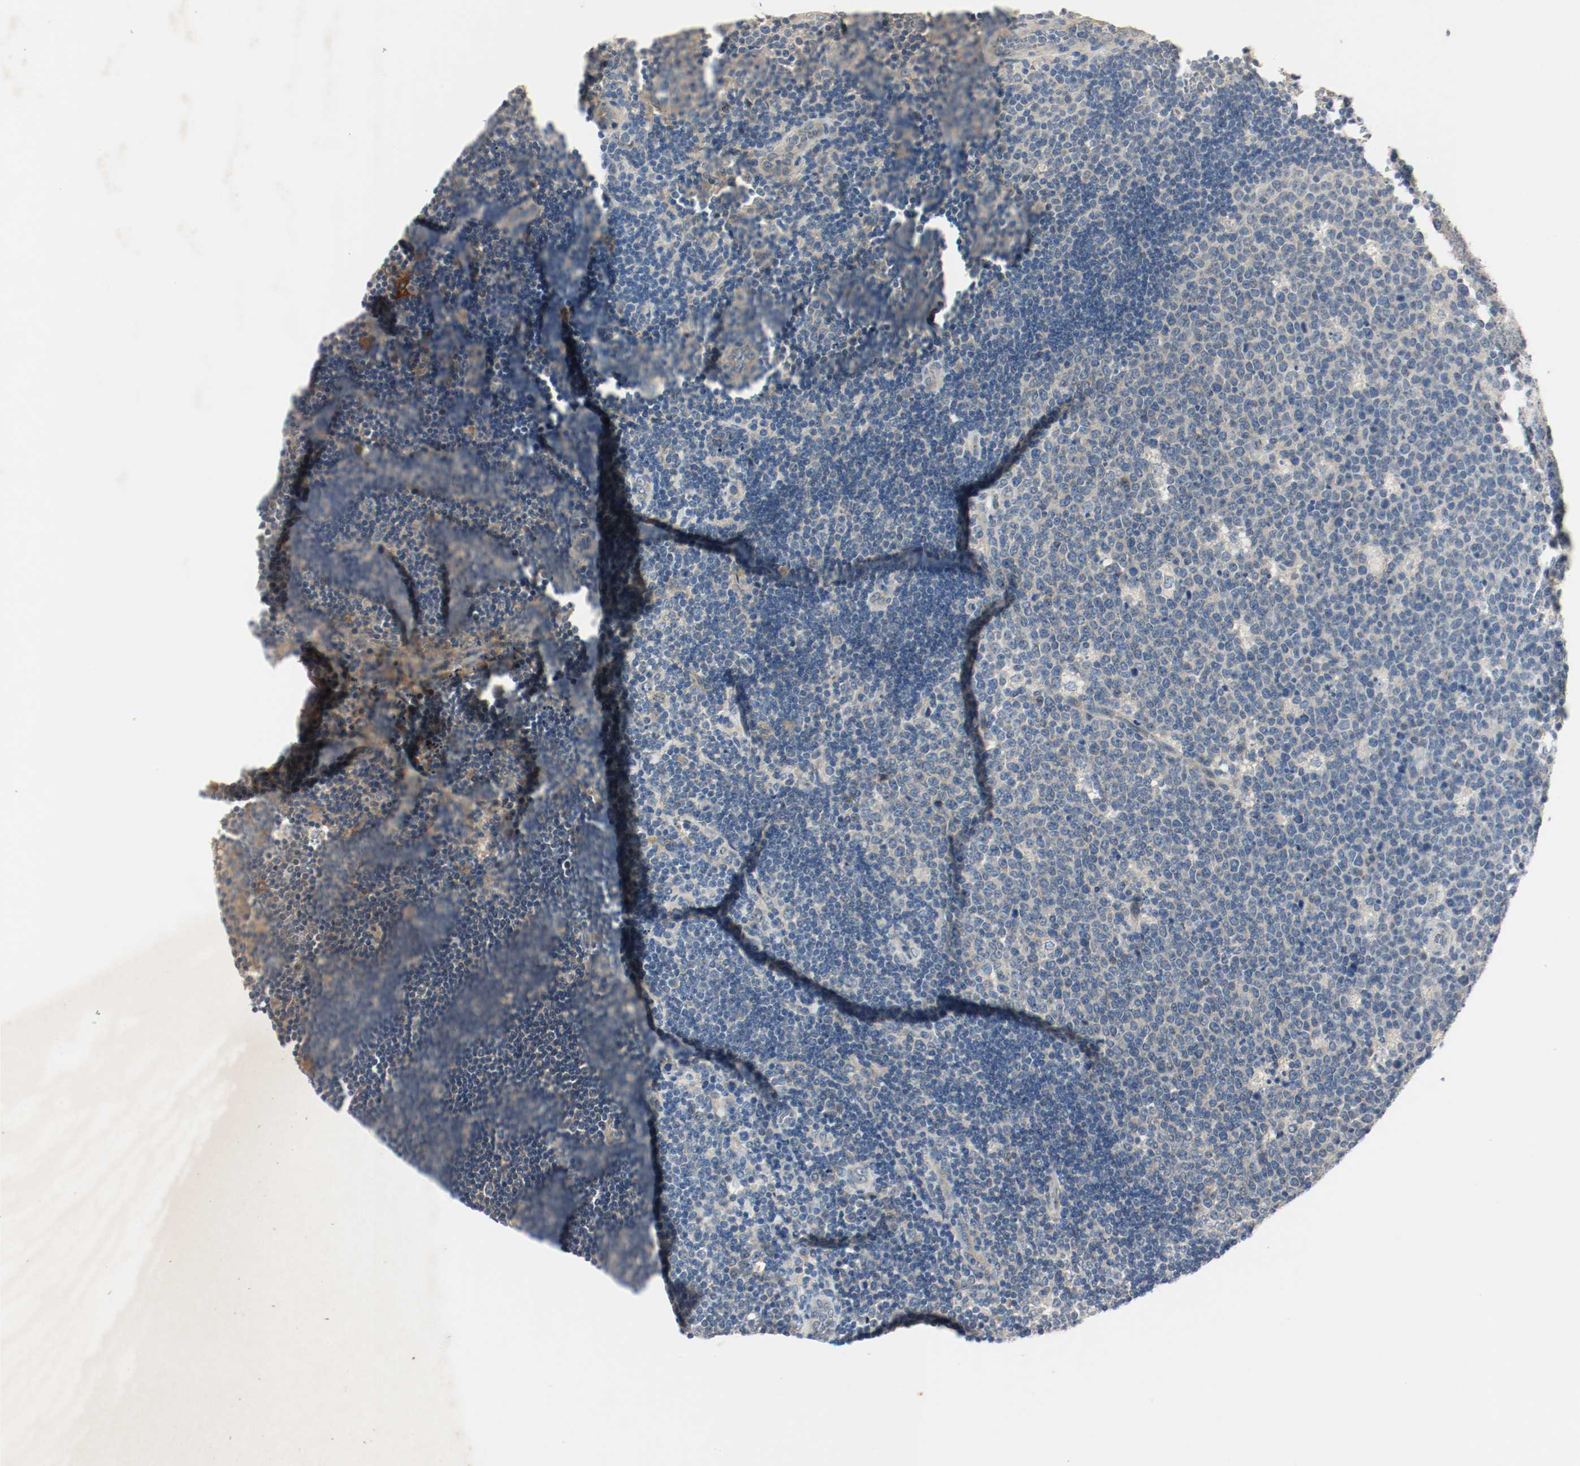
{"staining": {"intensity": "negative", "quantity": "none", "location": "none"}, "tissue": "lymph node", "cell_type": "Germinal center cells", "image_type": "normal", "snomed": [{"axis": "morphology", "description": "Normal tissue, NOS"}, {"axis": "topography", "description": "Lymph node"}, {"axis": "topography", "description": "Salivary gland"}], "caption": "This is a histopathology image of immunohistochemistry (IHC) staining of normal lymph node, which shows no staining in germinal center cells.", "gene": "MELTF", "patient": {"sex": "male", "age": 8}}